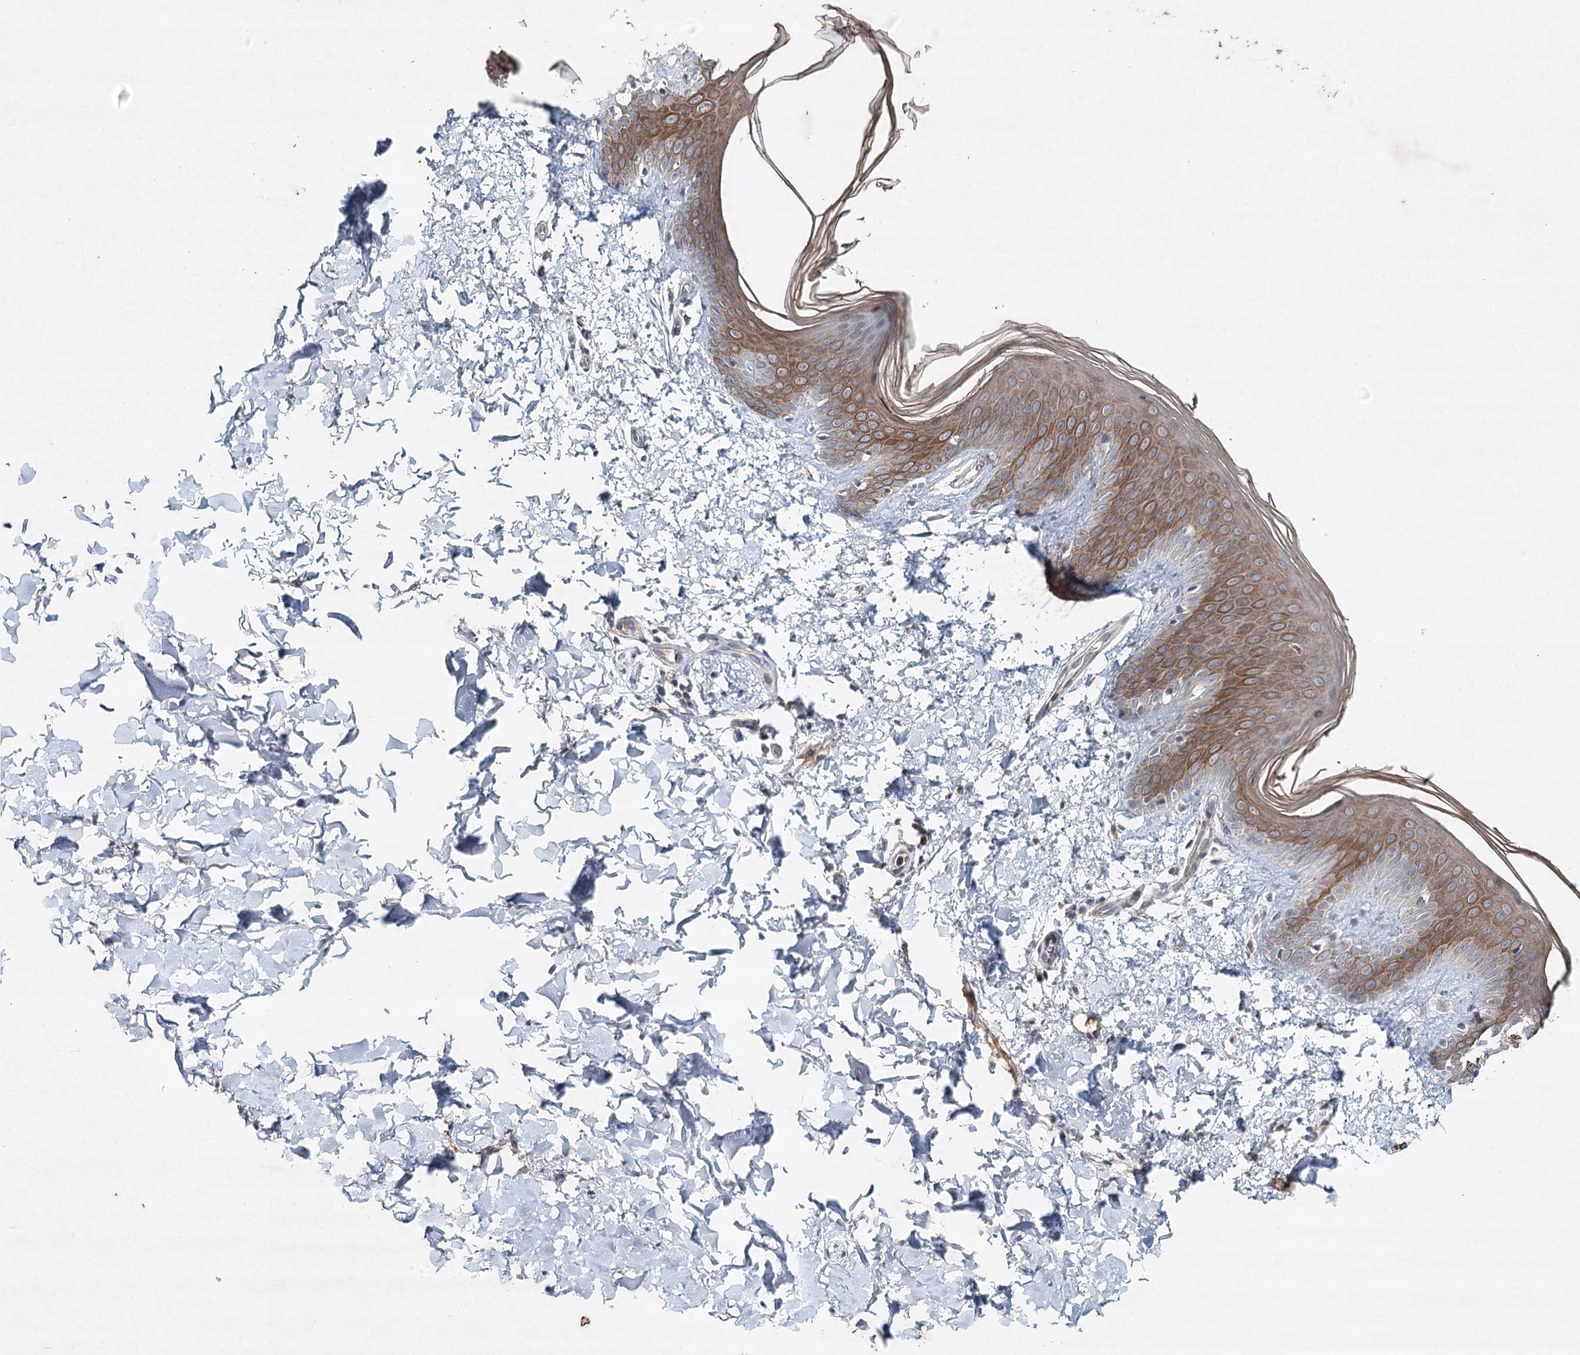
{"staining": {"intensity": "weak", "quantity": "<25%", "location": "cytoplasmic/membranous"}, "tissue": "skin", "cell_type": "Fibroblasts", "image_type": "normal", "snomed": [{"axis": "morphology", "description": "Normal tissue, NOS"}, {"axis": "topography", "description": "Skin"}], "caption": "Immunohistochemistry (IHC) of unremarkable human skin shows no staining in fibroblasts. (Immunohistochemistry, brightfield microscopy, high magnification).", "gene": "SYNPO", "patient": {"sex": "male", "age": 36}}